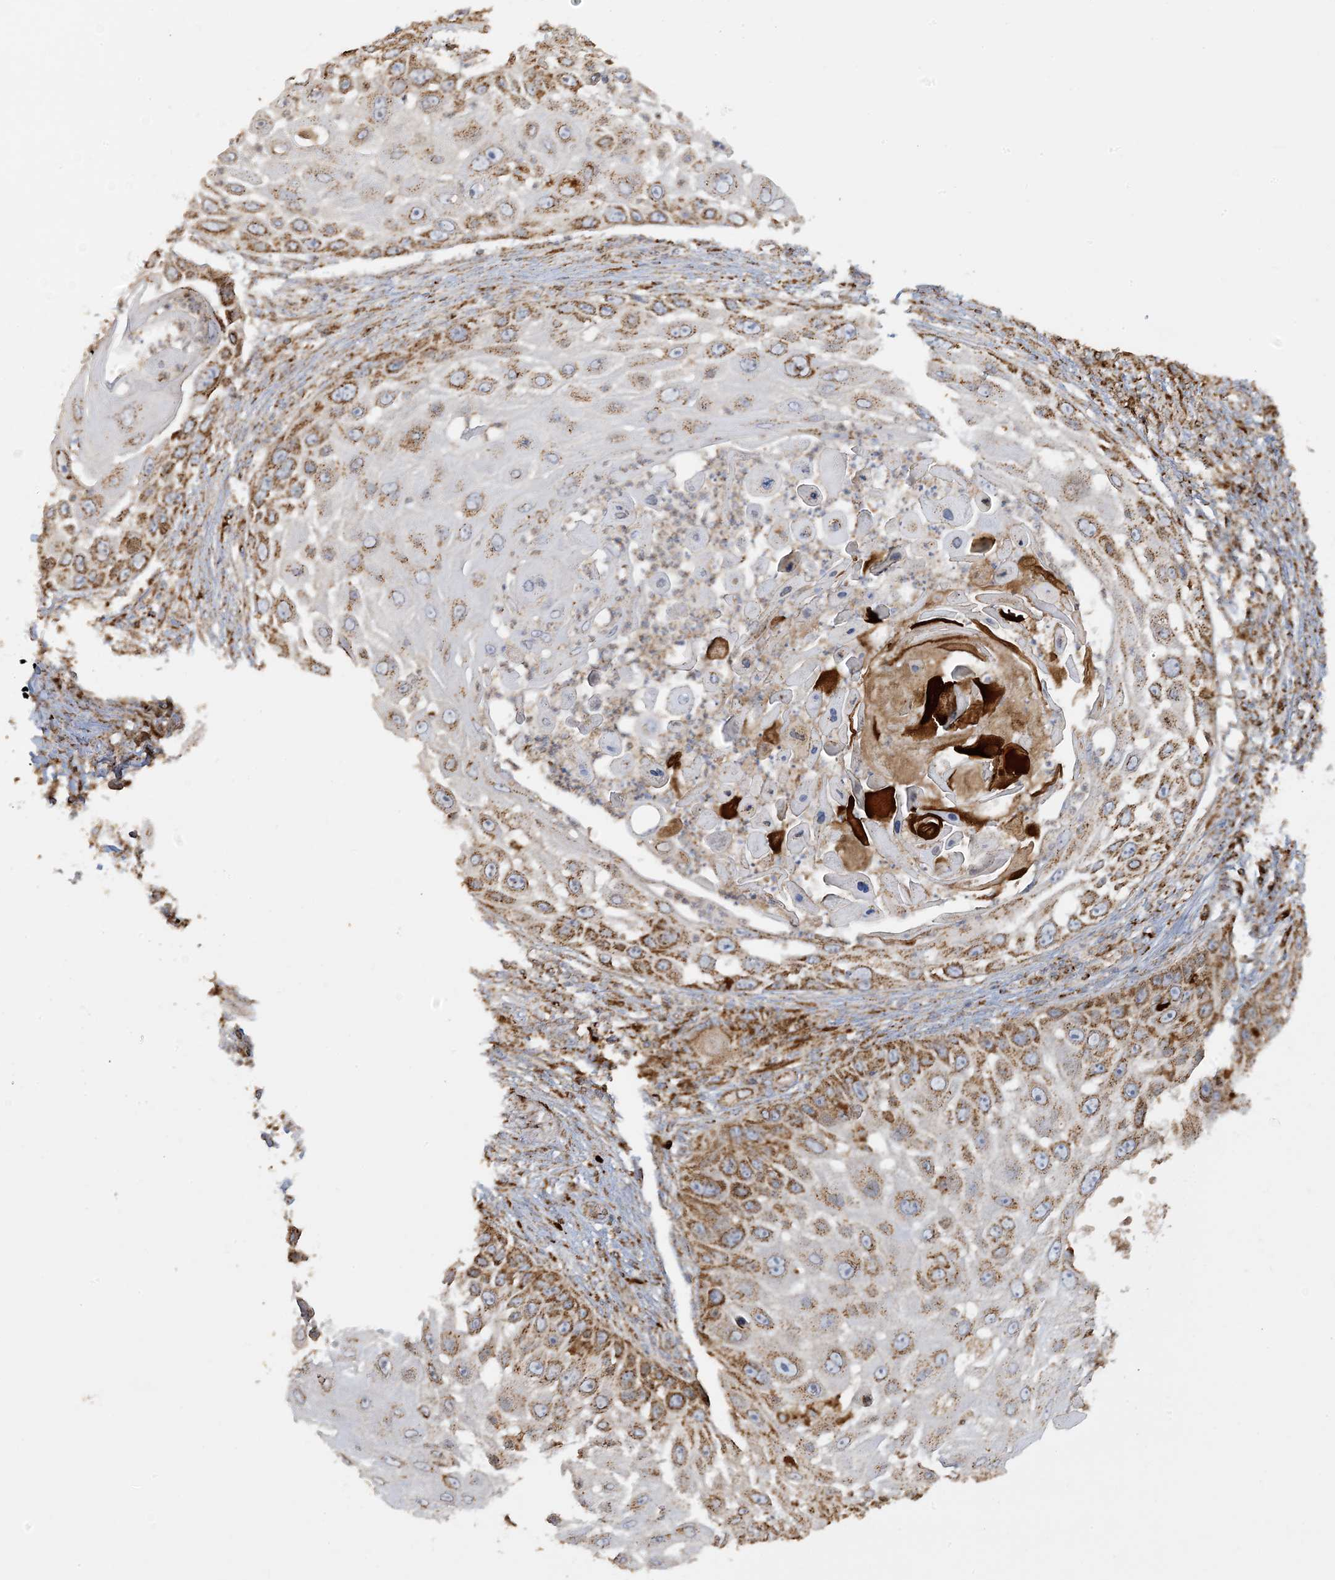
{"staining": {"intensity": "moderate", "quantity": ">75%", "location": "cytoplasmic/membranous"}, "tissue": "skin cancer", "cell_type": "Tumor cells", "image_type": "cancer", "snomed": [{"axis": "morphology", "description": "Squamous cell carcinoma, NOS"}, {"axis": "topography", "description": "Skin"}], "caption": "Protein expression analysis of squamous cell carcinoma (skin) displays moderate cytoplasmic/membranous staining in about >75% of tumor cells.", "gene": "AGA", "patient": {"sex": "female", "age": 44}}